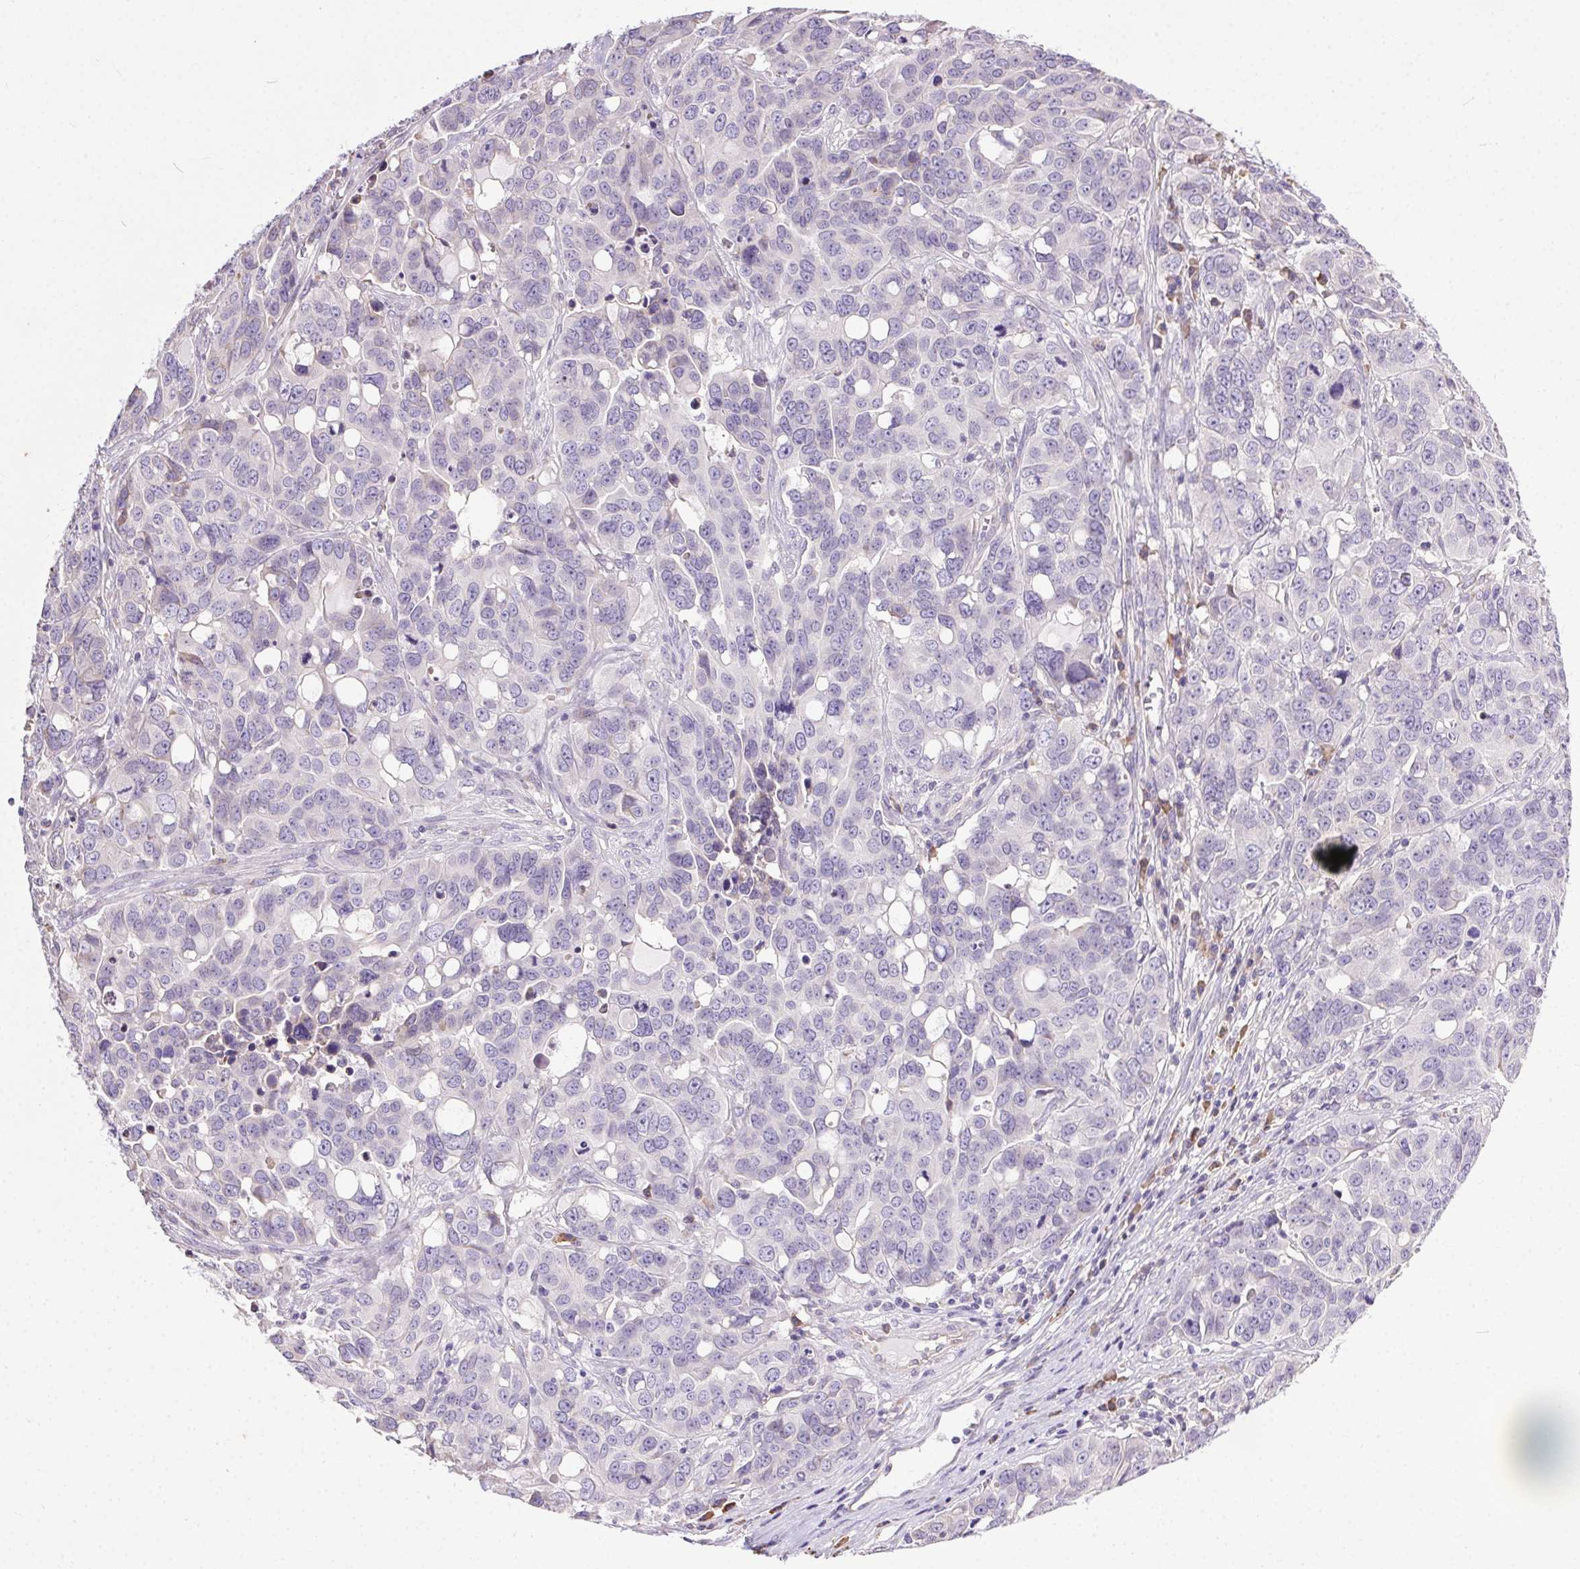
{"staining": {"intensity": "negative", "quantity": "none", "location": "none"}, "tissue": "ovarian cancer", "cell_type": "Tumor cells", "image_type": "cancer", "snomed": [{"axis": "morphology", "description": "Carcinoma, endometroid"}, {"axis": "topography", "description": "Ovary"}], "caption": "The image displays no staining of tumor cells in ovarian endometroid carcinoma.", "gene": "SNX31", "patient": {"sex": "female", "age": 78}}